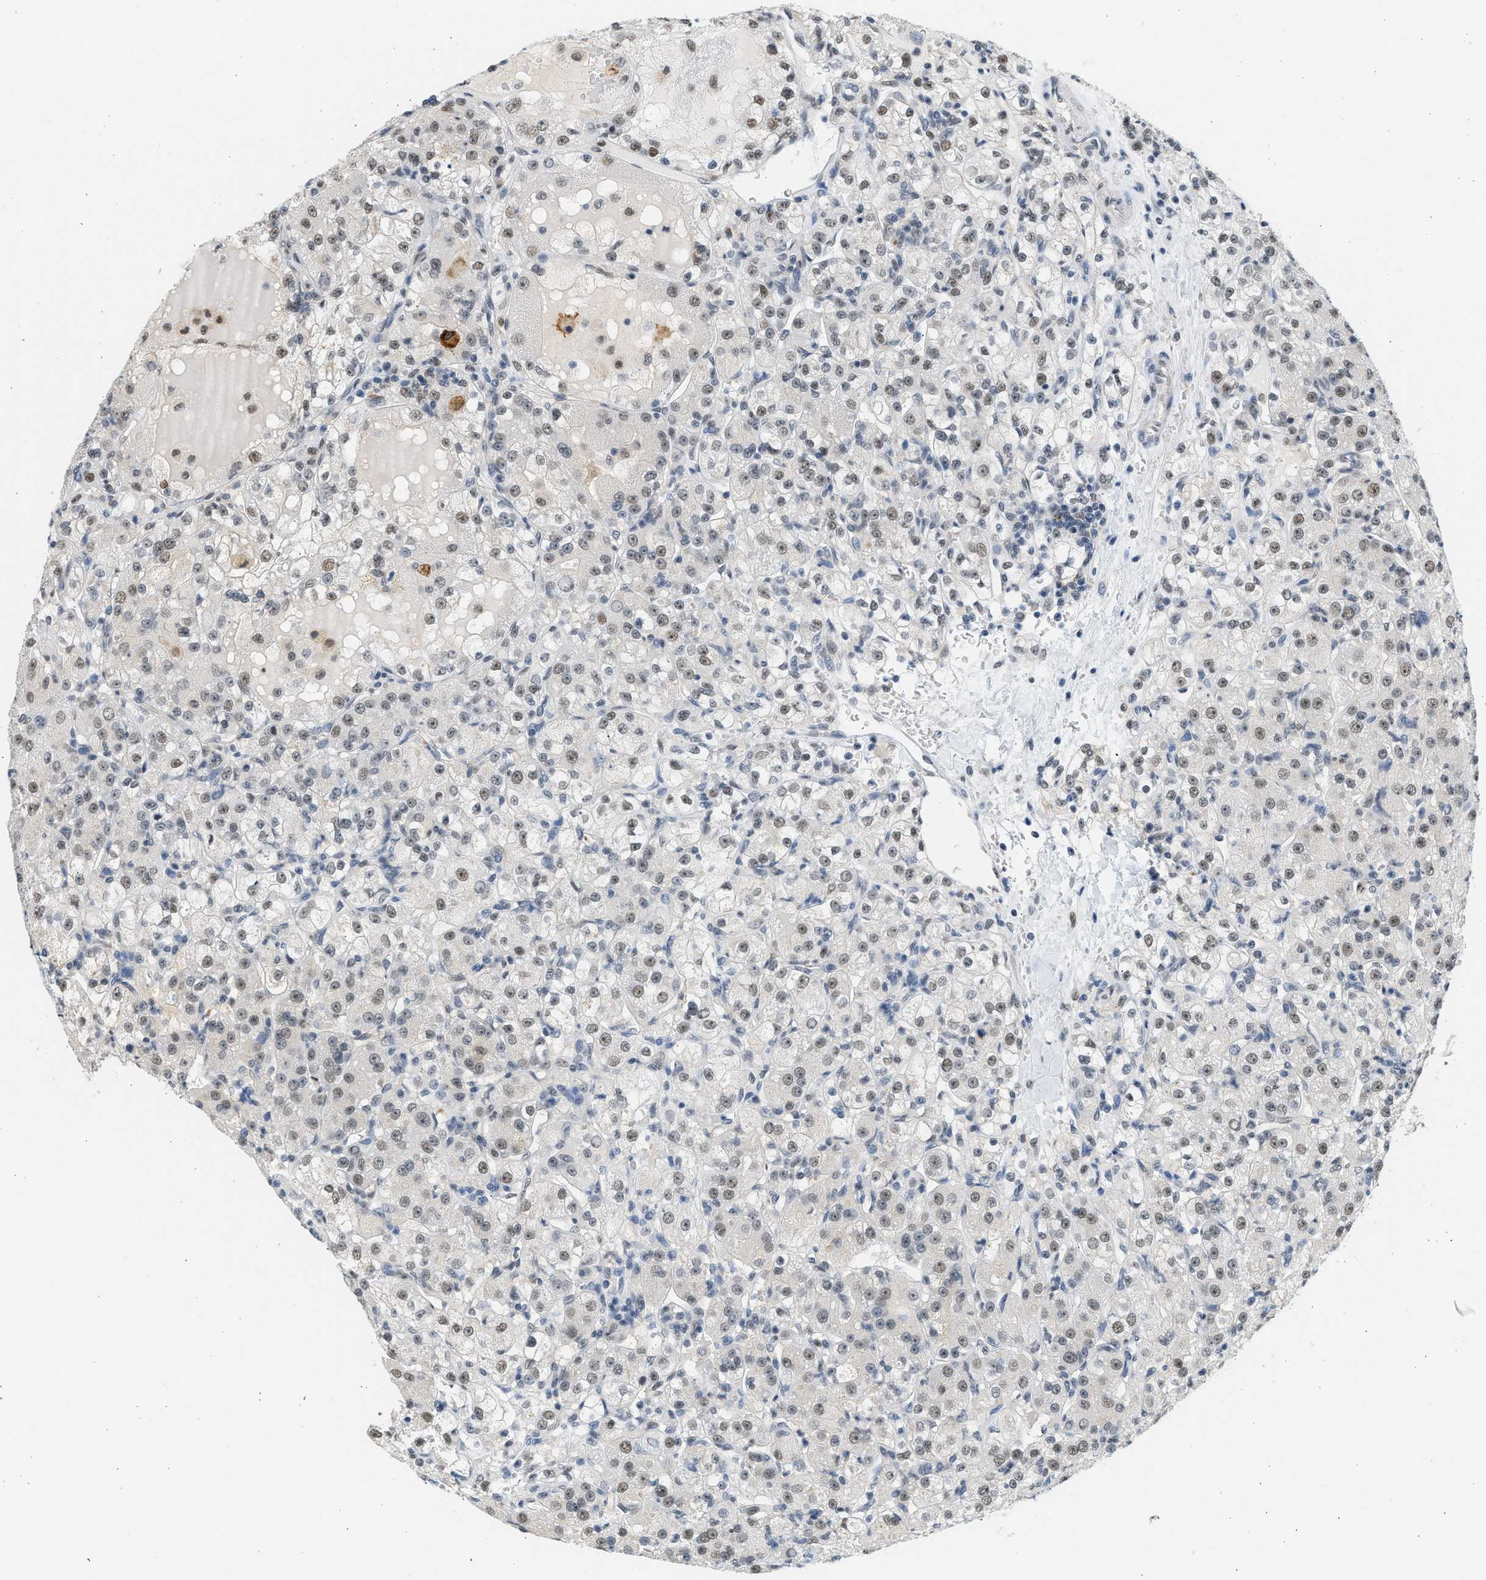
{"staining": {"intensity": "weak", "quantity": ">75%", "location": "nuclear"}, "tissue": "renal cancer", "cell_type": "Tumor cells", "image_type": "cancer", "snomed": [{"axis": "morphology", "description": "Normal tissue, NOS"}, {"axis": "morphology", "description": "Adenocarcinoma, NOS"}, {"axis": "topography", "description": "Kidney"}], "caption": "High-power microscopy captured an immunohistochemistry micrograph of renal cancer, revealing weak nuclear positivity in approximately >75% of tumor cells. The protein of interest is shown in brown color, while the nuclei are stained blue.", "gene": "HIPK1", "patient": {"sex": "male", "age": 61}}